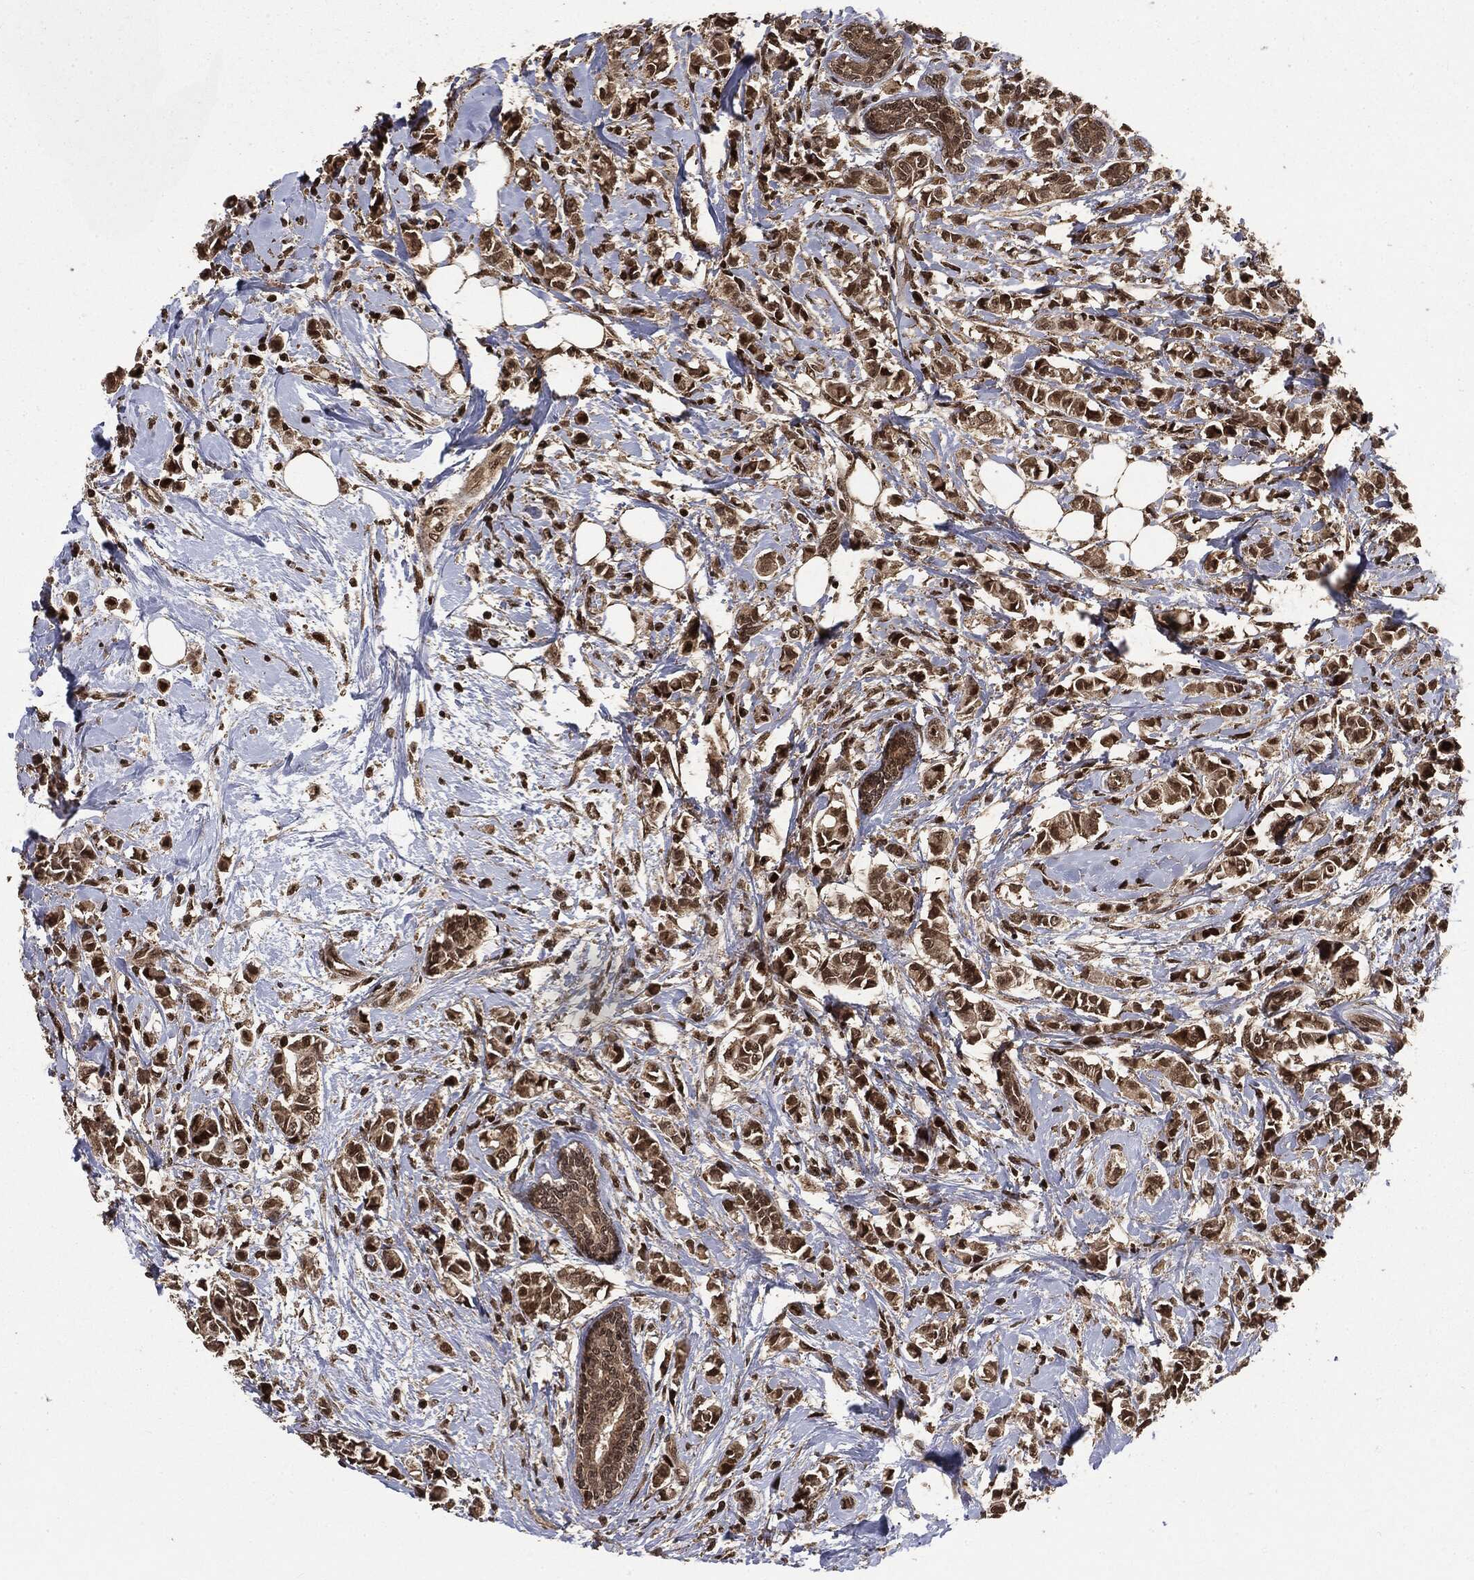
{"staining": {"intensity": "moderate", "quantity": ">75%", "location": "nuclear"}, "tissue": "breast cancer", "cell_type": "Tumor cells", "image_type": "cancer", "snomed": [{"axis": "morphology", "description": "Normal tissue, NOS"}, {"axis": "morphology", "description": "Duct carcinoma"}, {"axis": "topography", "description": "Breast"}], "caption": "Brown immunohistochemical staining in human invasive ductal carcinoma (breast) reveals moderate nuclear positivity in about >75% of tumor cells.", "gene": "CTDP1", "patient": {"sex": "female", "age": 44}}